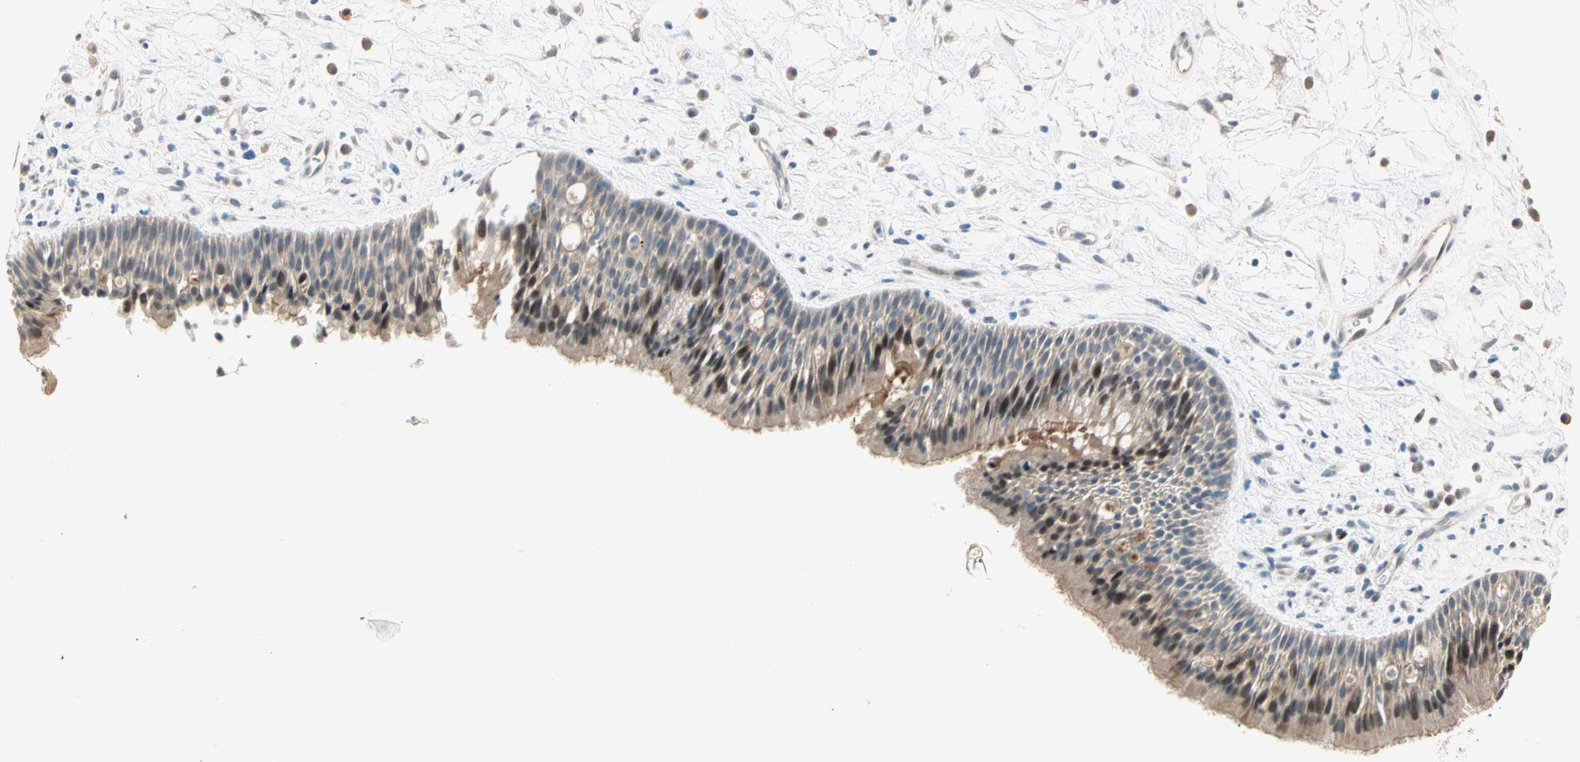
{"staining": {"intensity": "moderate", "quantity": ">75%", "location": "cytoplasmic/membranous,nuclear"}, "tissue": "nasopharynx", "cell_type": "Respiratory epithelial cells", "image_type": "normal", "snomed": [{"axis": "morphology", "description": "Normal tissue, NOS"}, {"axis": "topography", "description": "Nasopharynx"}], "caption": "A photomicrograph showing moderate cytoplasmic/membranous,nuclear positivity in approximately >75% of respiratory epithelial cells in benign nasopharynx, as visualized by brown immunohistochemical staining.", "gene": "RTL6", "patient": {"sex": "male", "age": 13}}